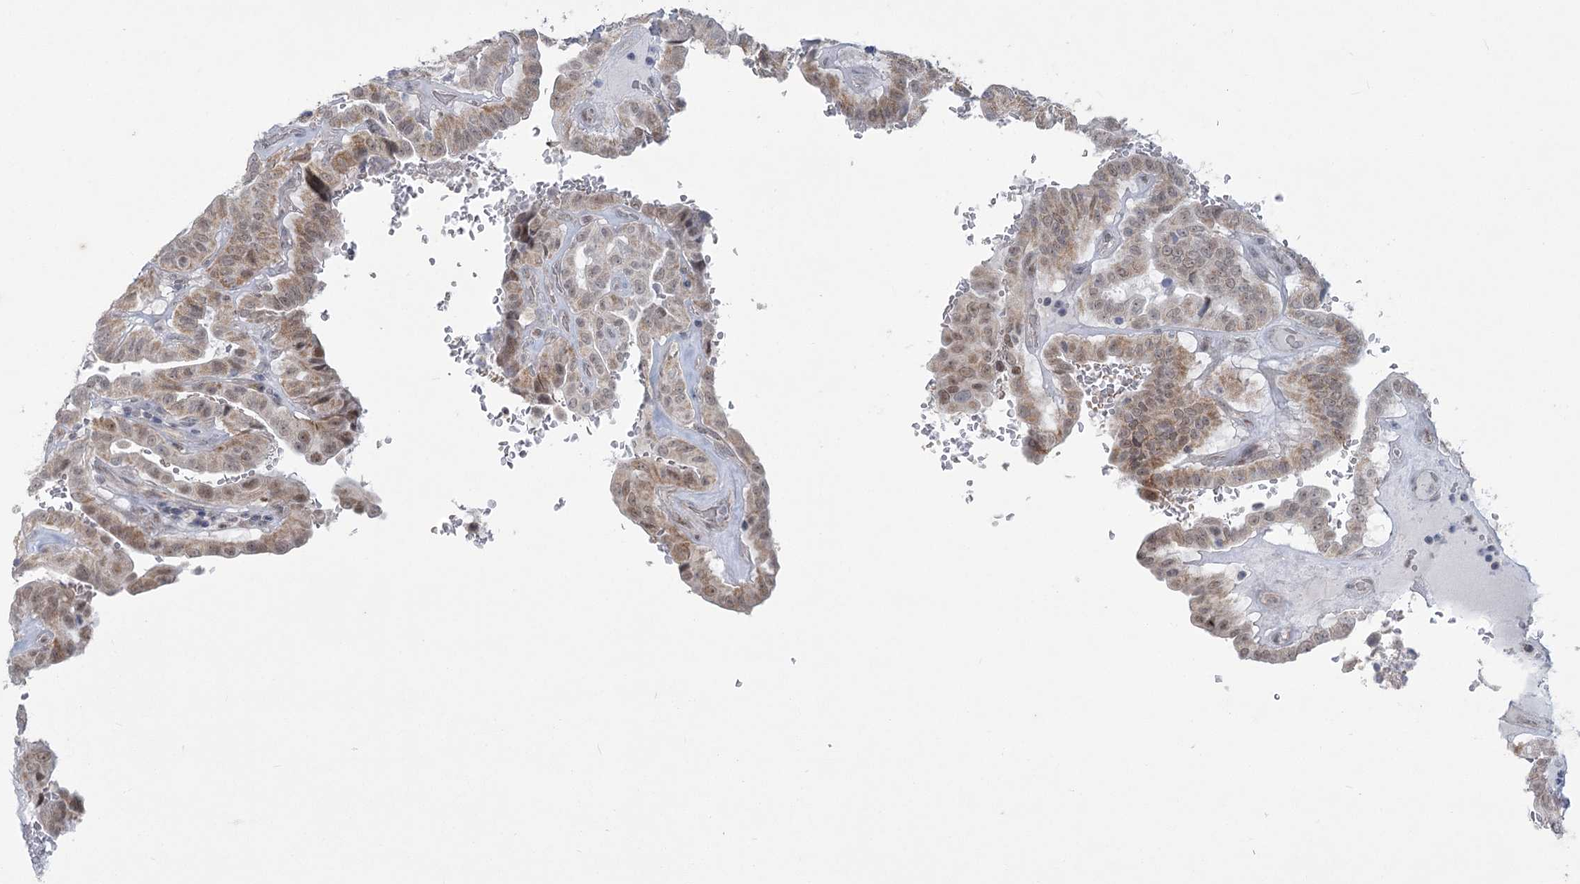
{"staining": {"intensity": "weak", "quantity": ">75%", "location": "cytoplasmic/membranous"}, "tissue": "thyroid cancer", "cell_type": "Tumor cells", "image_type": "cancer", "snomed": [{"axis": "morphology", "description": "Papillary adenocarcinoma, NOS"}, {"axis": "topography", "description": "Thyroid gland"}], "caption": "Immunohistochemistry (IHC) (DAB) staining of thyroid papillary adenocarcinoma exhibits weak cytoplasmic/membranous protein positivity in about >75% of tumor cells.", "gene": "MTG1", "patient": {"sex": "male", "age": 77}}